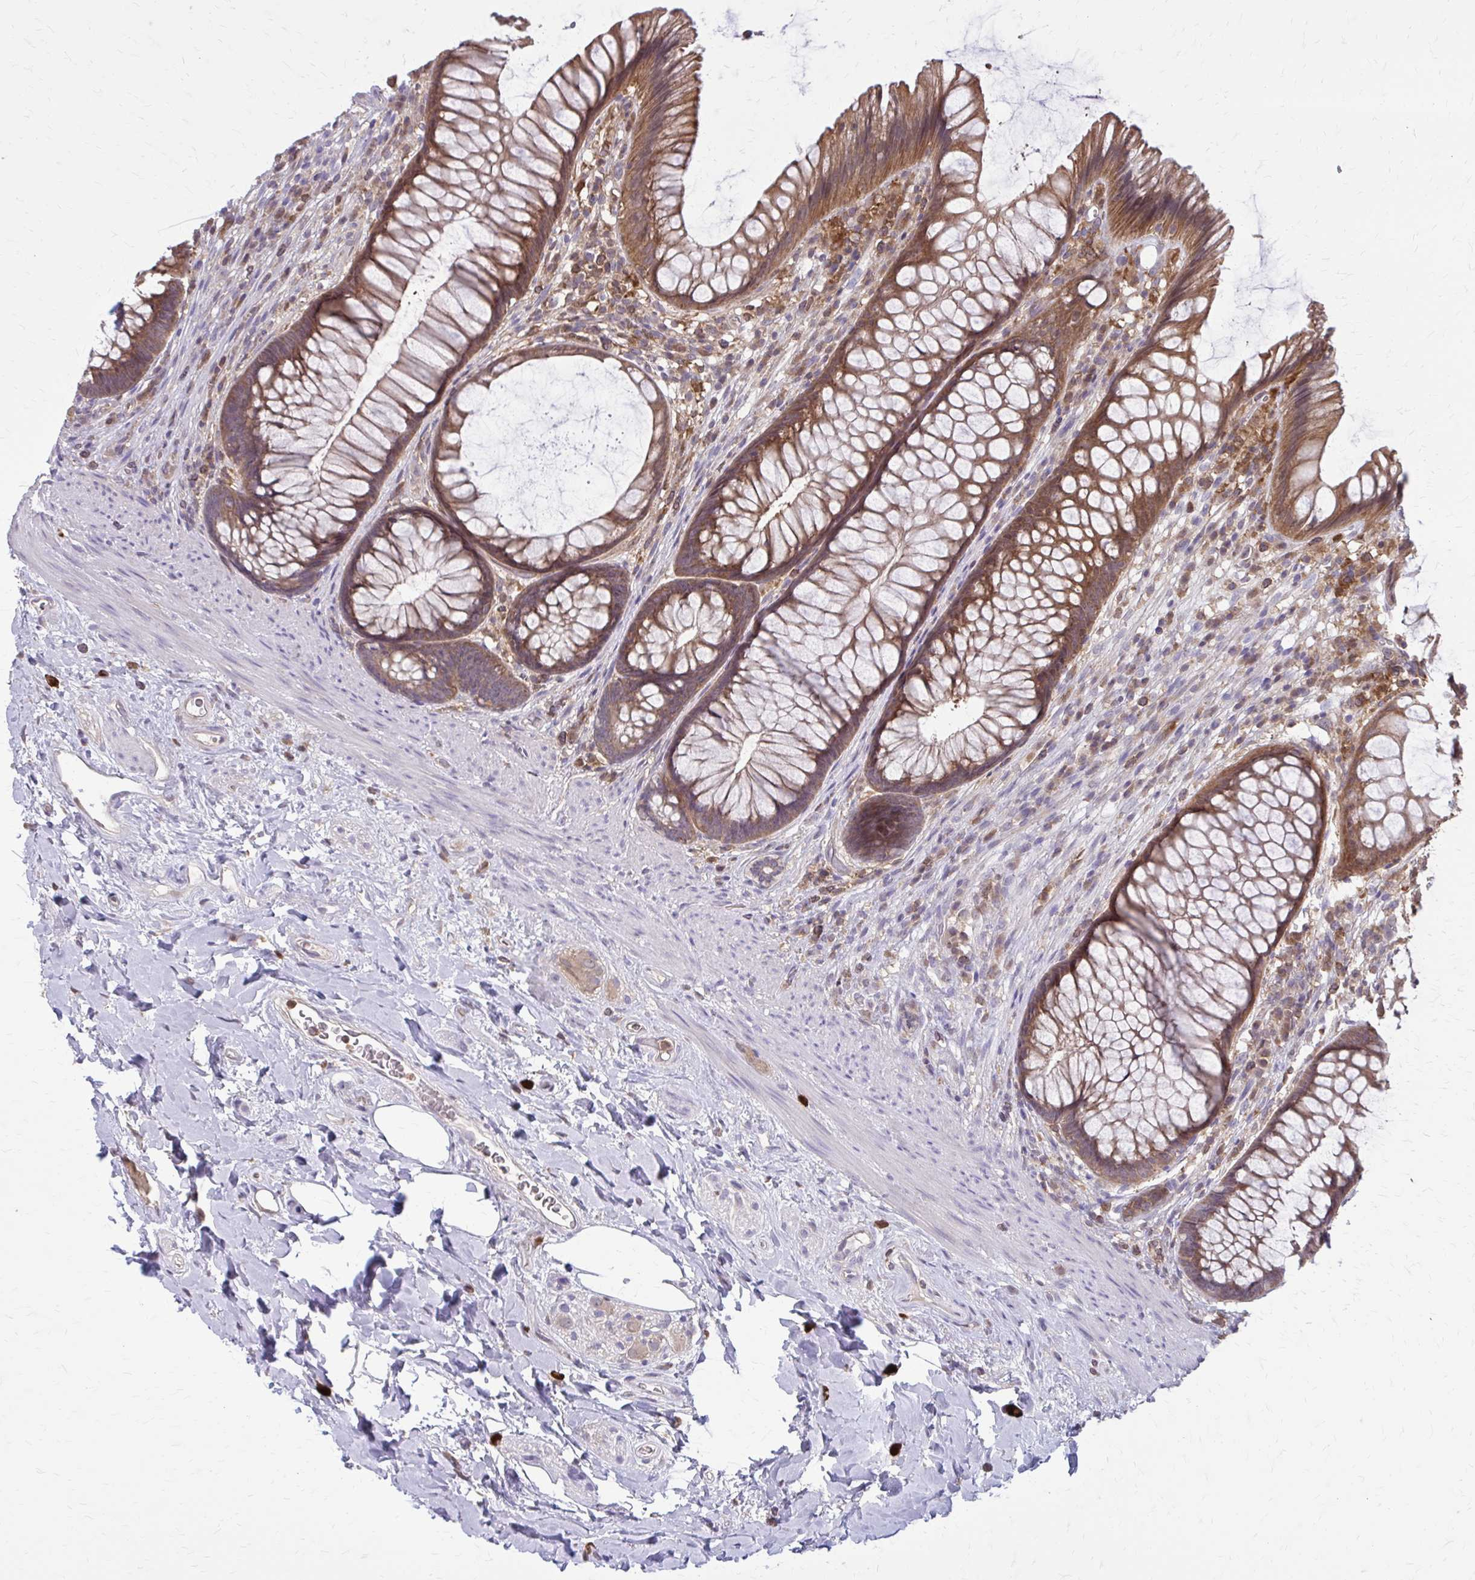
{"staining": {"intensity": "moderate", "quantity": ">75%", "location": "cytoplasmic/membranous"}, "tissue": "rectum", "cell_type": "Glandular cells", "image_type": "normal", "snomed": [{"axis": "morphology", "description": "Normal tissue, NOS"}, {"axis": "topography", "description": "Rectum"}], "caption": "Moderate cytoplasmic/membranous positivity for a protein is appreciated in about >75% of glandular cells of unremarkable rectum using immunohistochemistry (IHC).", "gene": "NRBF2", "patient": {"sex": "male", "age": 53}}